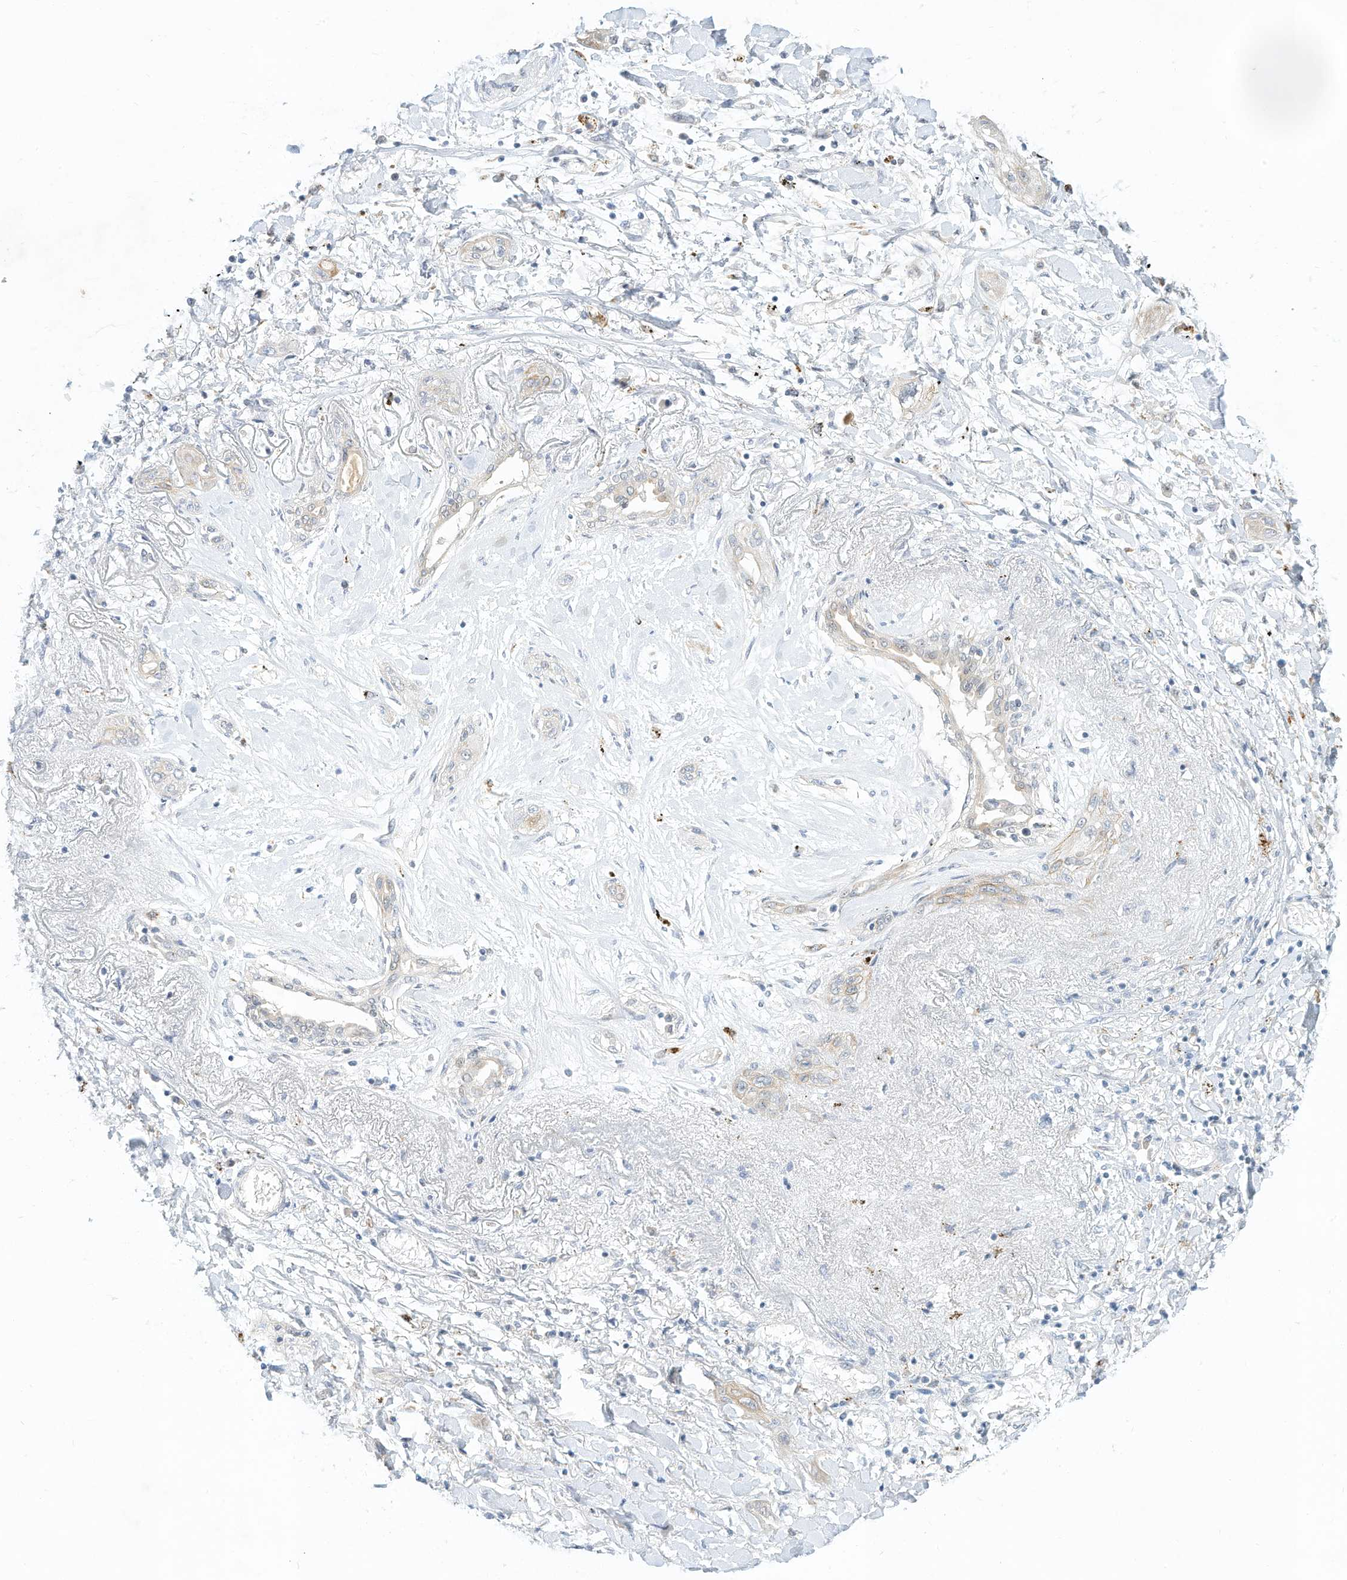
{"staining": {"intensity": "negative", "quantity": "none", "location": "none"}, "tissue": "lung cancer", "cell_type": "Tumor cells", "image_type": "cancer", "snomed": [{"axis": "morphology", "description": "Squamous cell carcinoma, NOS"}, {"axis": "topography", "description": "Lung"}], "caption": "Lung squamous cell carcinoma was stained to show a protein in brown. There is no significant positivity in tumor cells.", "gene": "PAK6", "patient": {"sex": "female", "age": 47}}